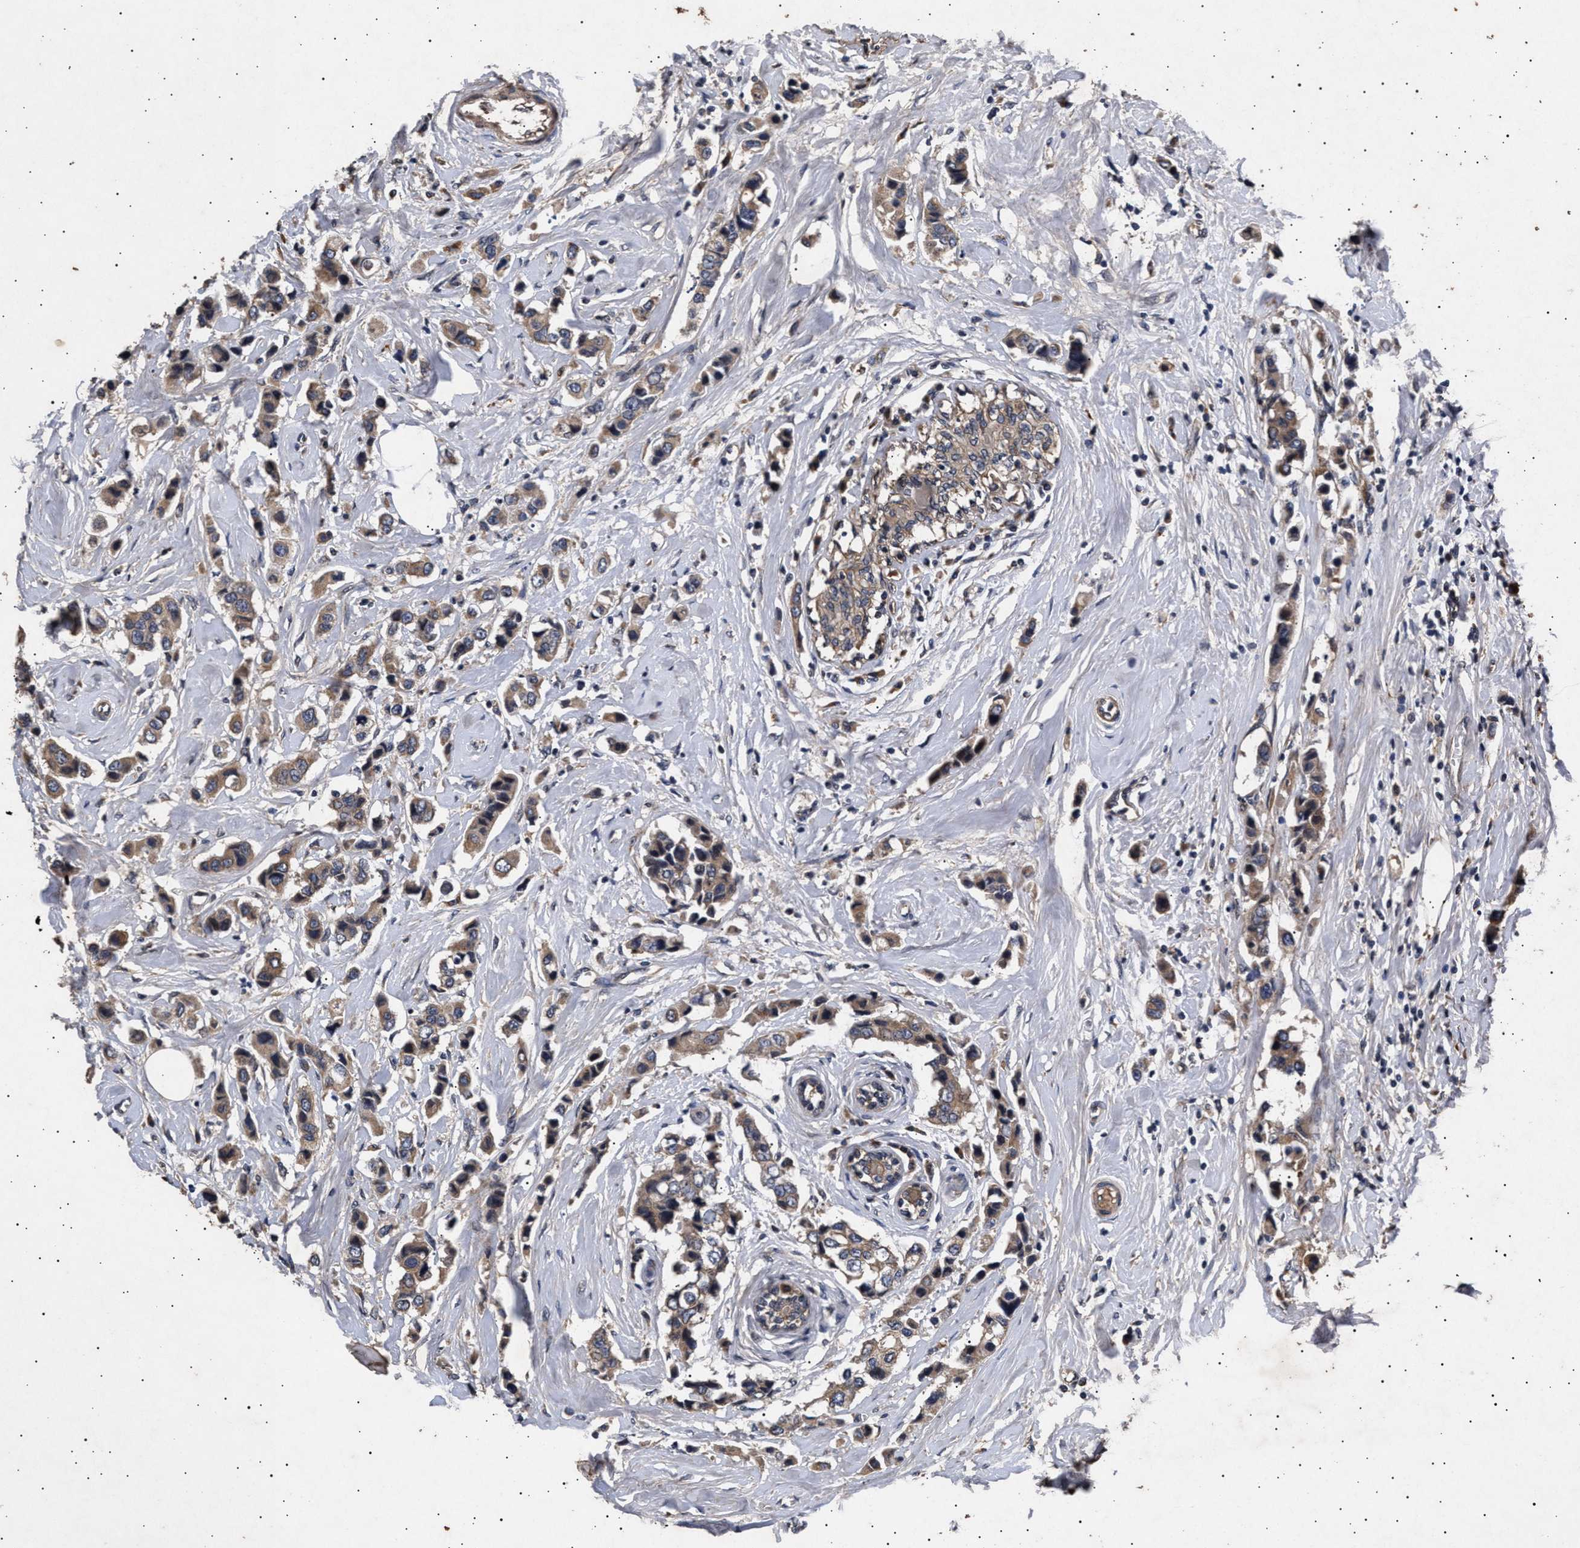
{"staining": {"intensity": "weak", "quantity": ">75%", "location": "cytoplasmic/membranous"}, "tissue": "breast cancer", "cell_type": "Tumor cells", "image_type": "cancer", "snomed": [{"axis": "morphology", "description": "Normal tissue, NOS"}, {"axis": "morphology", "description": "Duct carcinoma"}, {"axis": "topography", "description": "Breast"}], "caption": "The histopathology image exhibits a brown stain indicating the presence of a protein in the cytoplasmic/membranous of tumor cells in breast cancer.", "gene": "ITGB5", "patient": {"sex": "female", "age": 50}}